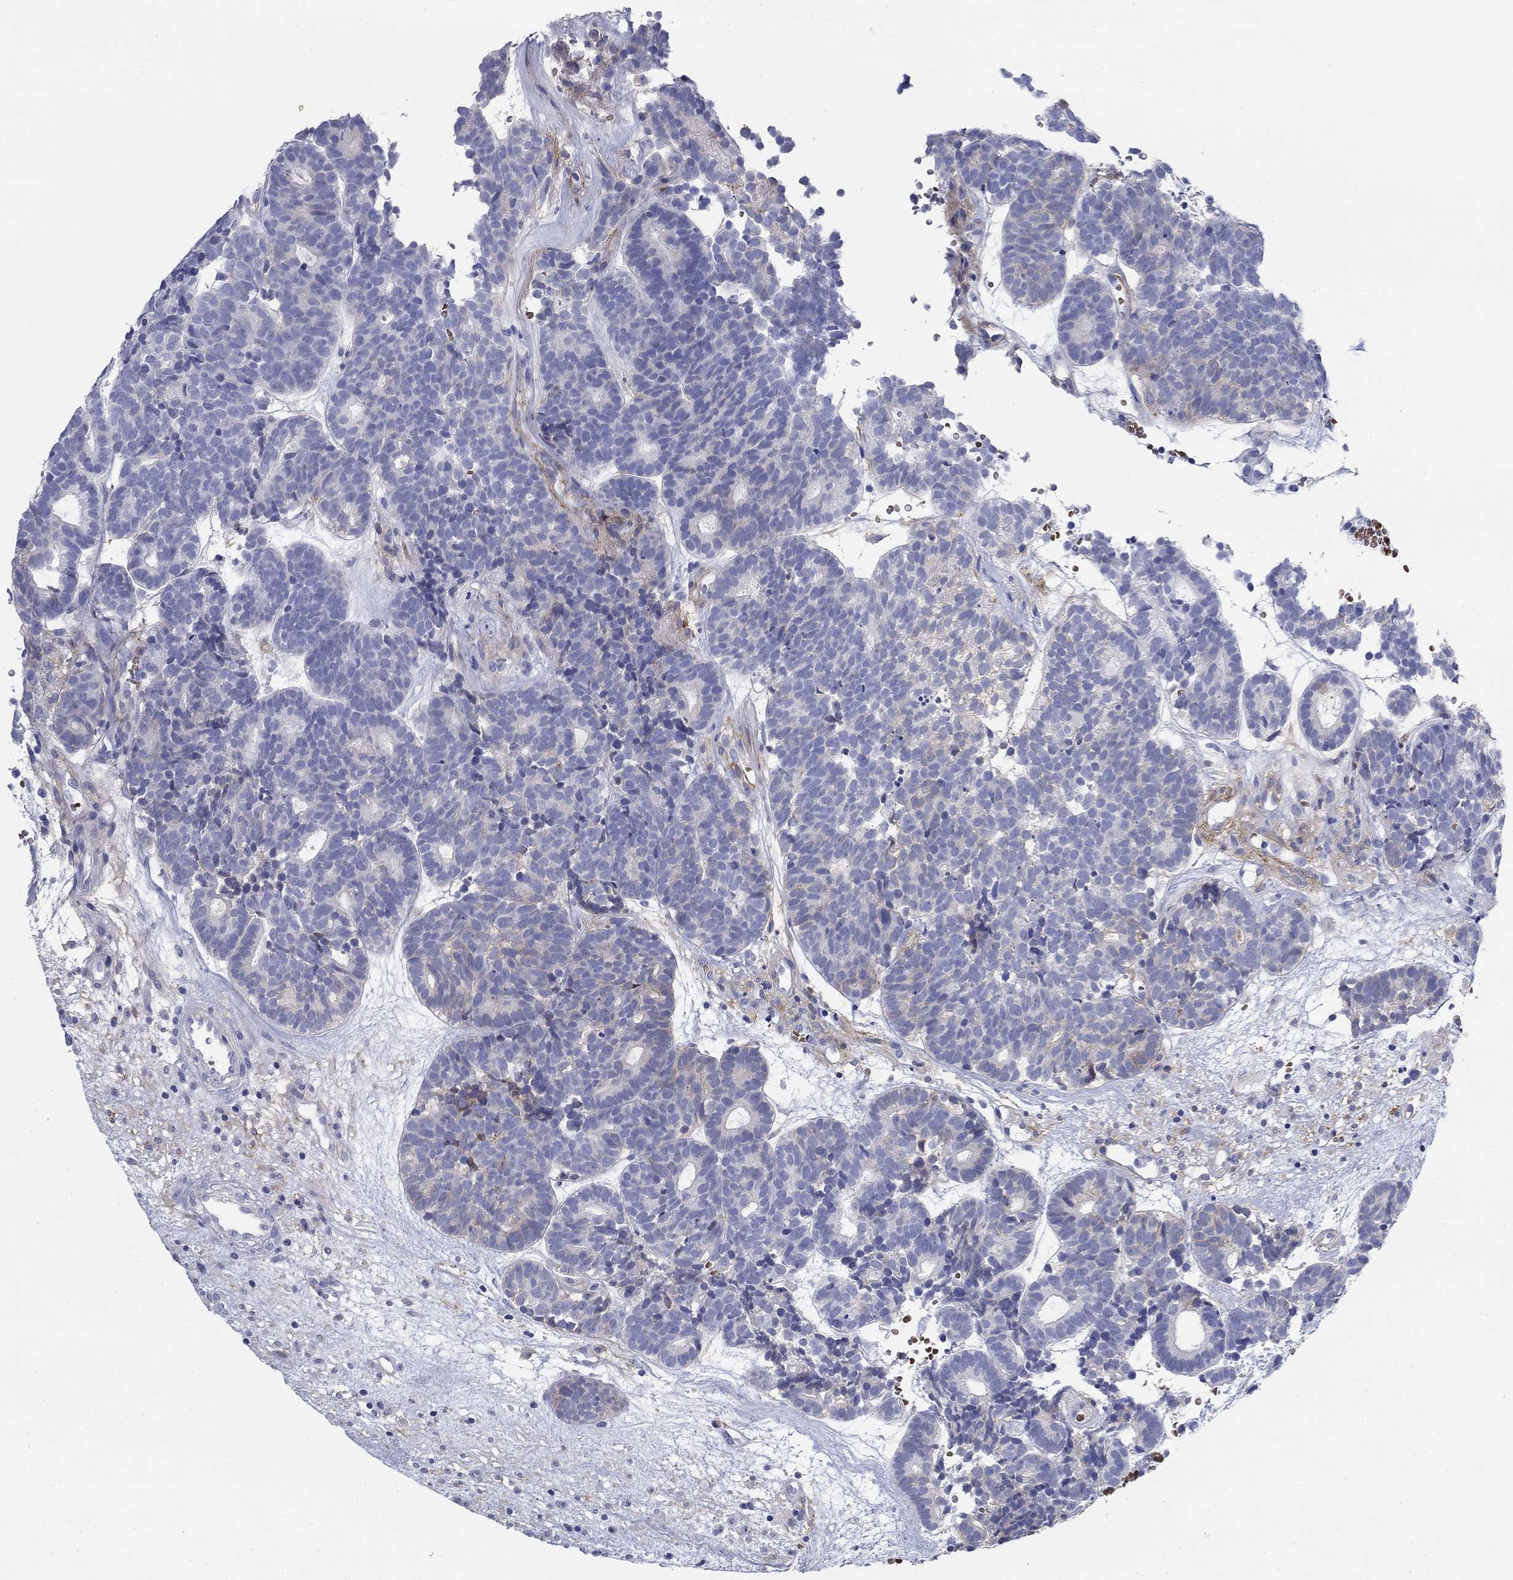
{"staining": {"intensity": "negative", "quantity": "none", "location": "none"}, "tissue": "head and neck cancer", "cell_type": "Tumor cells", "image_type": "cancer", "snomed": [{"axis": "morphology", "description": "Adenocarcinoma, NOS"}, {"axis": "topography", "description": "Head-Neck"}], "caption": "DAB (3,3'-diaminobenzidine) immunohistochemical staining of human adenocarcinoma (head and neck) displays no significant positivity in tumor cells.", "gene": "GPC1", "patient": {"sex": "female", "age": 81}}